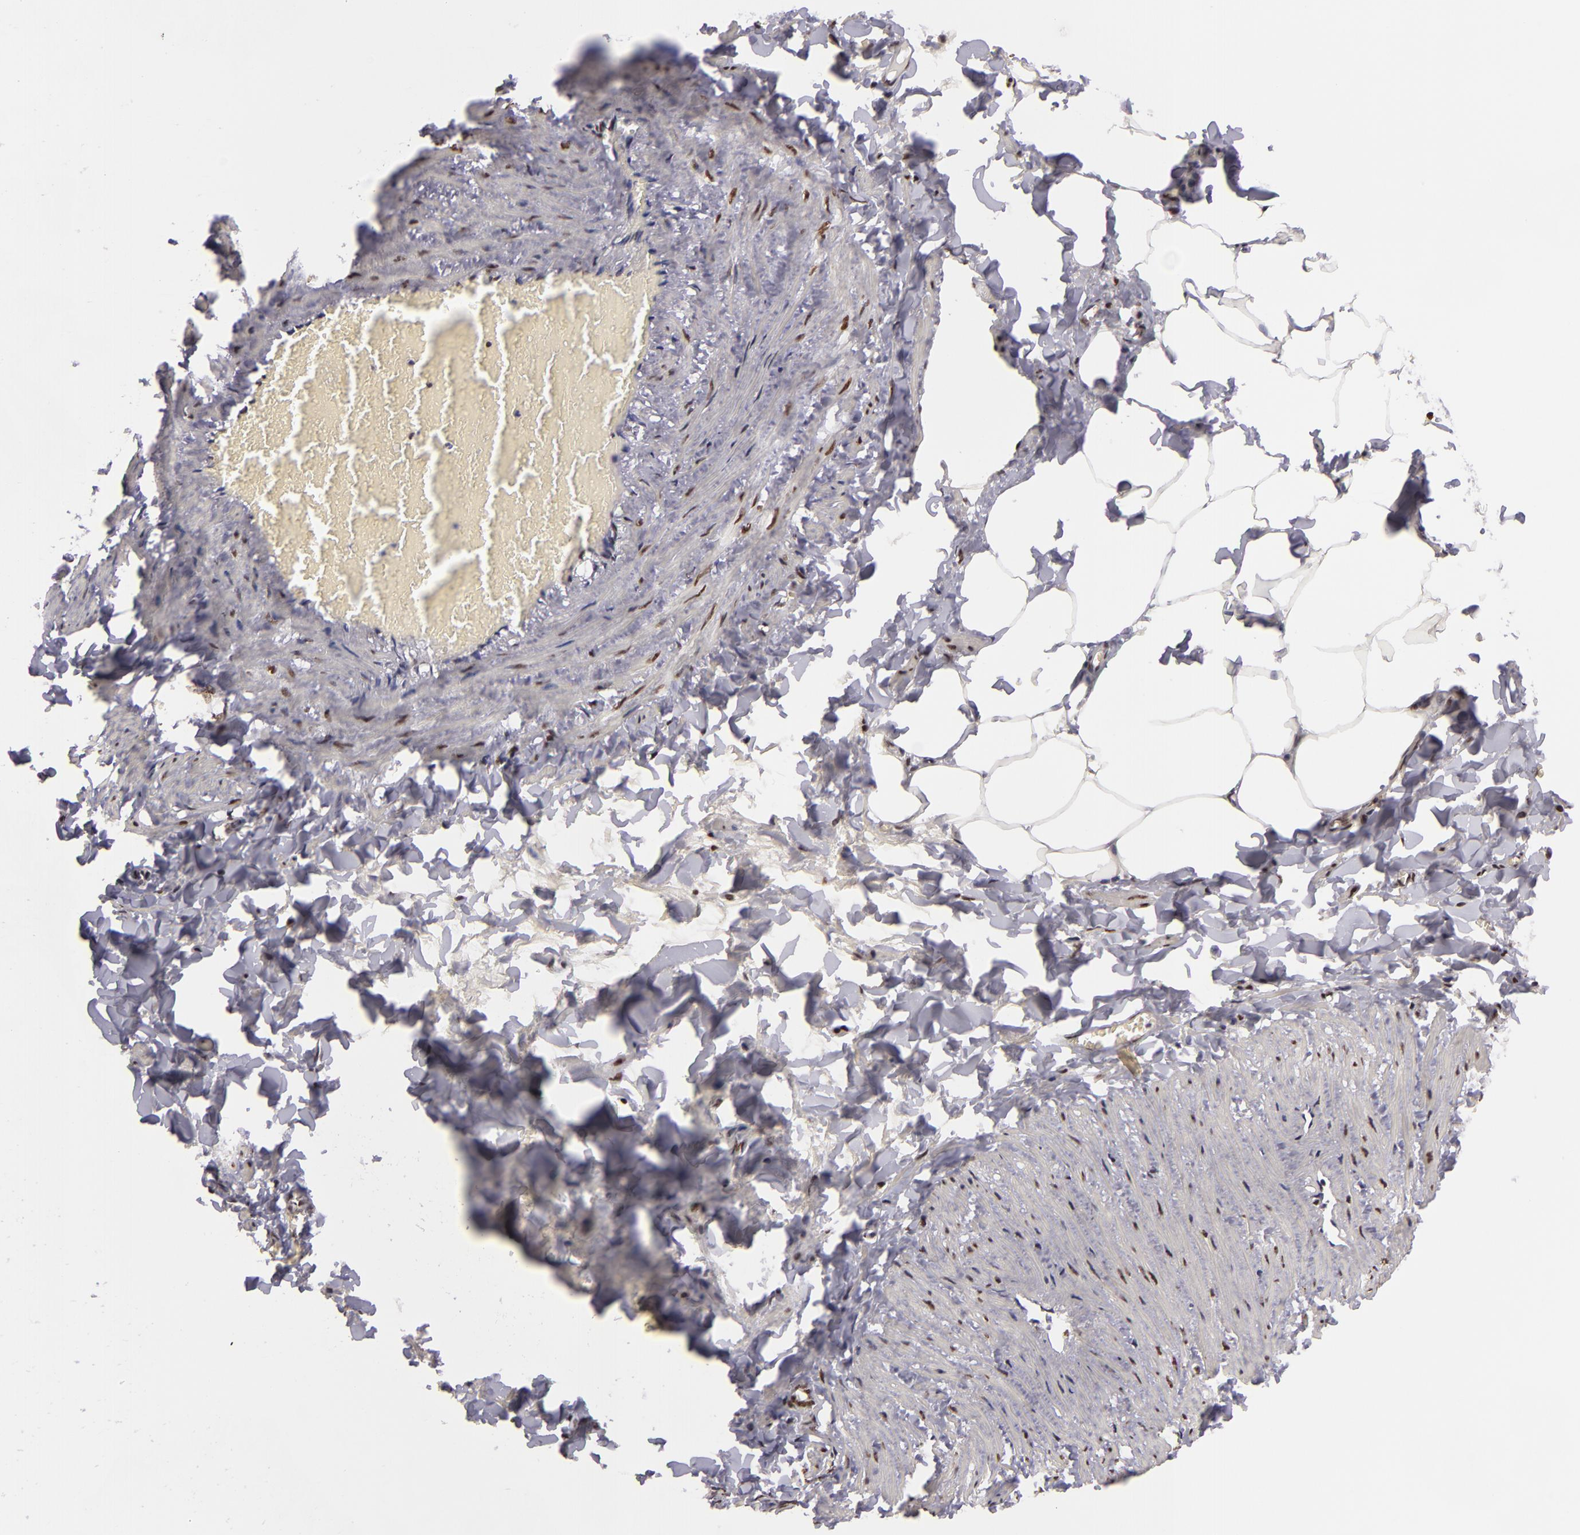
{"staining": {"intensity": "strong", "quantity": ">75%", "location": "nuclear"}, "tissue": "adipose tissue", "cell_type": "Adipocytes", "image_type": "normal", "snomed": [{"axis": "morphology", "description": "Normal tissue, NOS"}, {"axis": "topography", "description": "Vascular tissue"}], "caption": "Immunohistochemistry (IHC) micrograph of unremarkable adipose tissue: adipose tissue stained using immunohistochemistry (IHC) demonstrates high levels of strong protein expression localized specifically in the nuclear of adipocytes, appearing as a nuclear brown color.", "gene": "SAFB", "patient": {"sex": "male", "age": 41}}